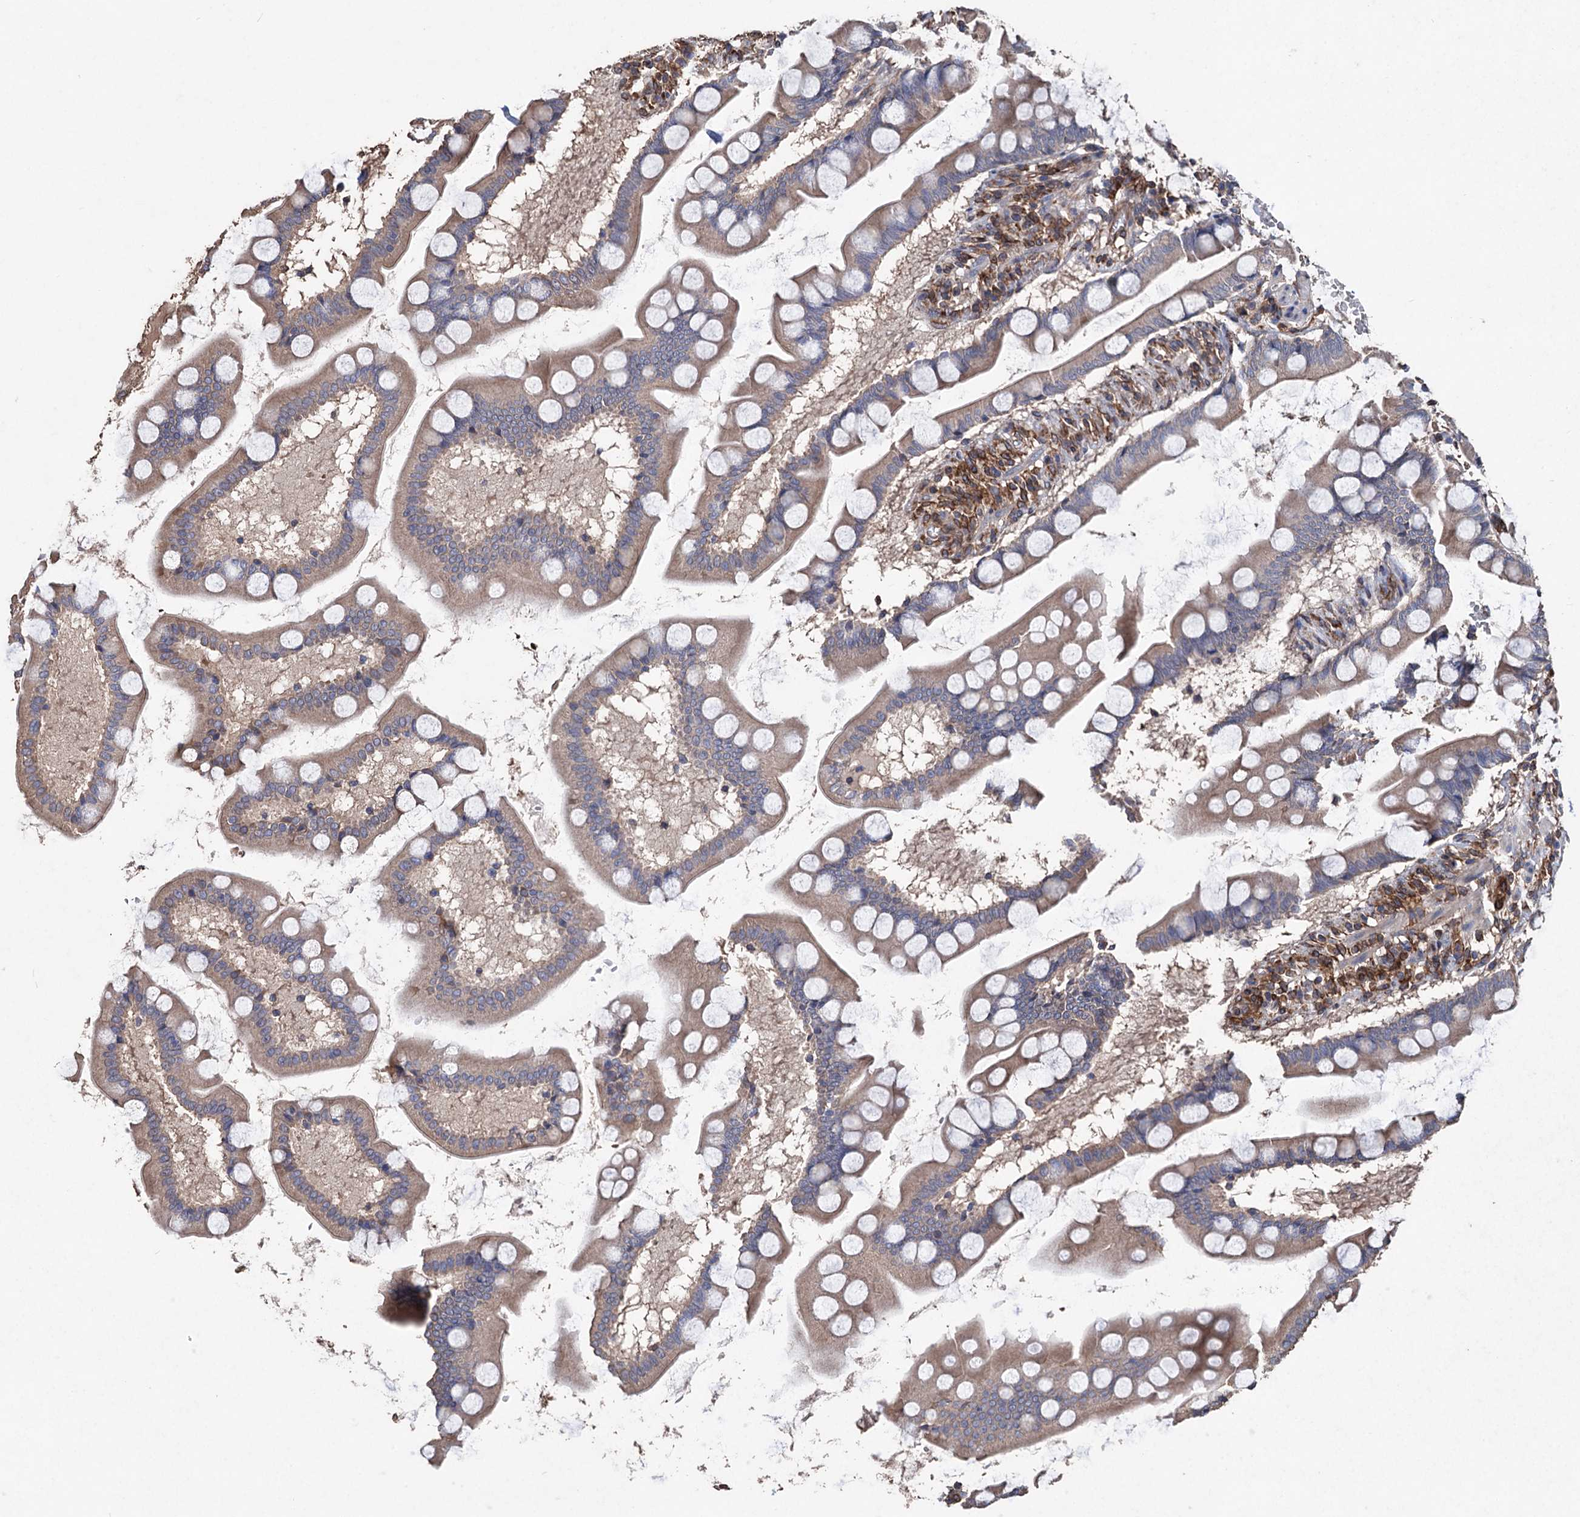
{"staining": {"intensity": "weak", "quantity": "25%-75%", "location": "cytoplasmic/membranous"}, "tissue": "small intestine", "cell_type": "Glandular cells", "image_type": "normal", "snomed": [{"axis": "morphology", "description": "Normal tissue, NOS"}, {"axis": "topography", "description": "Small intestine"}], "caption": "The micrograph demonstrates immunohistochemical staining of unremarkable small intestine. There is weak cytoplasmic/membranous staining is identified in approximately 25%-75% of glandular cells. Using DAB (3,3'-diaminobenzidine) (brown) and hematoxylin (blue) stains, captured at high magnification using brightfield microscopy.", "gene": "STING1", "patient": {"sex": "male", "age": 41}}